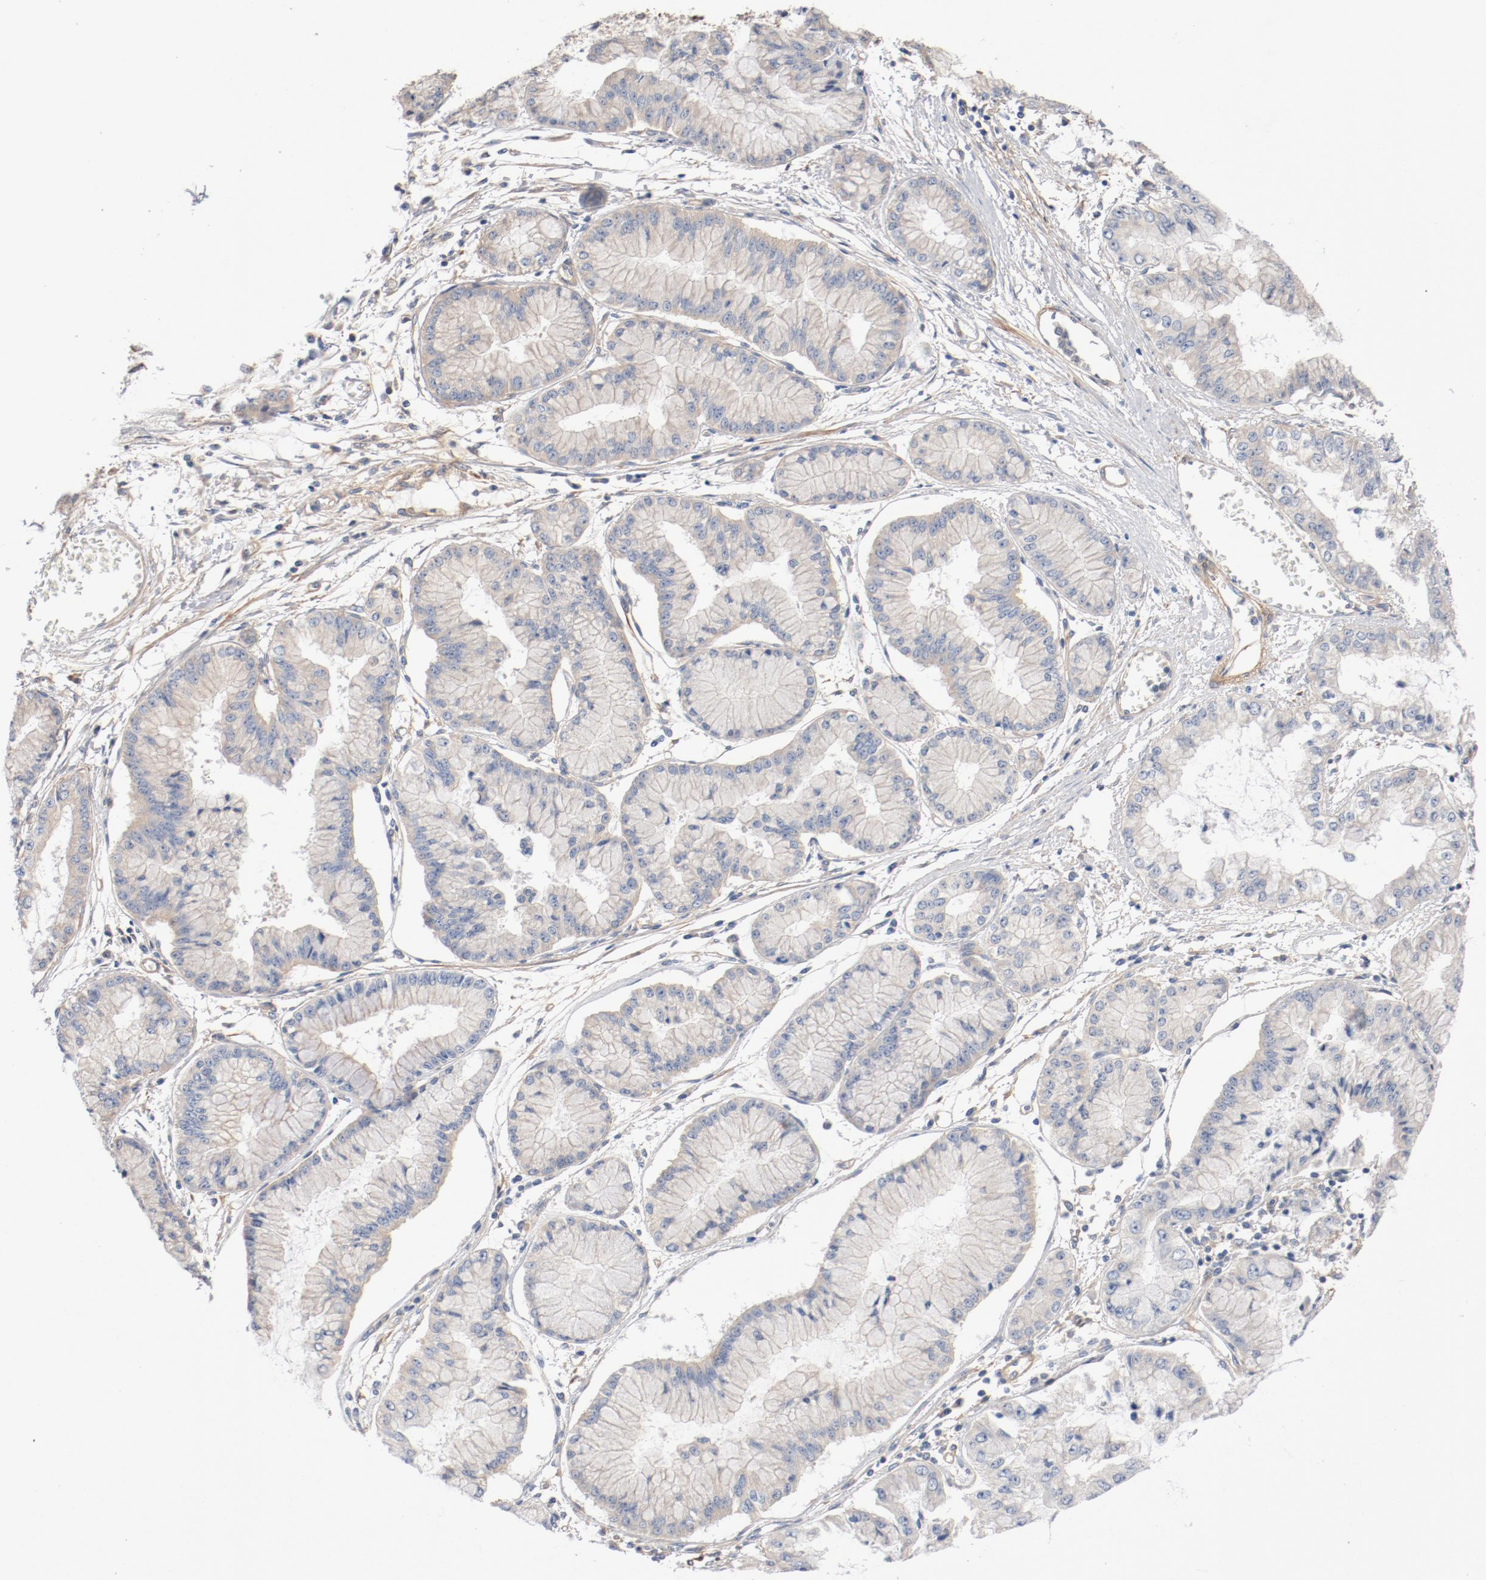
{"staining": {"intensity": "weak", "quantity": "25%-75%", "location": "cytoplasmic/membranous"}, "tissue": "liver cancer", "cell_type": "Tumor cells", "image_type": "cancer", "snomed": [{"axis": "morphology", "description": "Cholangiocarcinoma"}, {"axis": "topography", "description": "Liver"}], "caption": "Tumor cells exhibit low levels of weak cytoplasmic/membranous staining in approximately 25%-75% of cells in liver cancer.", "gene": "ILK", "patient": {"sex": "female", "age": 79}}